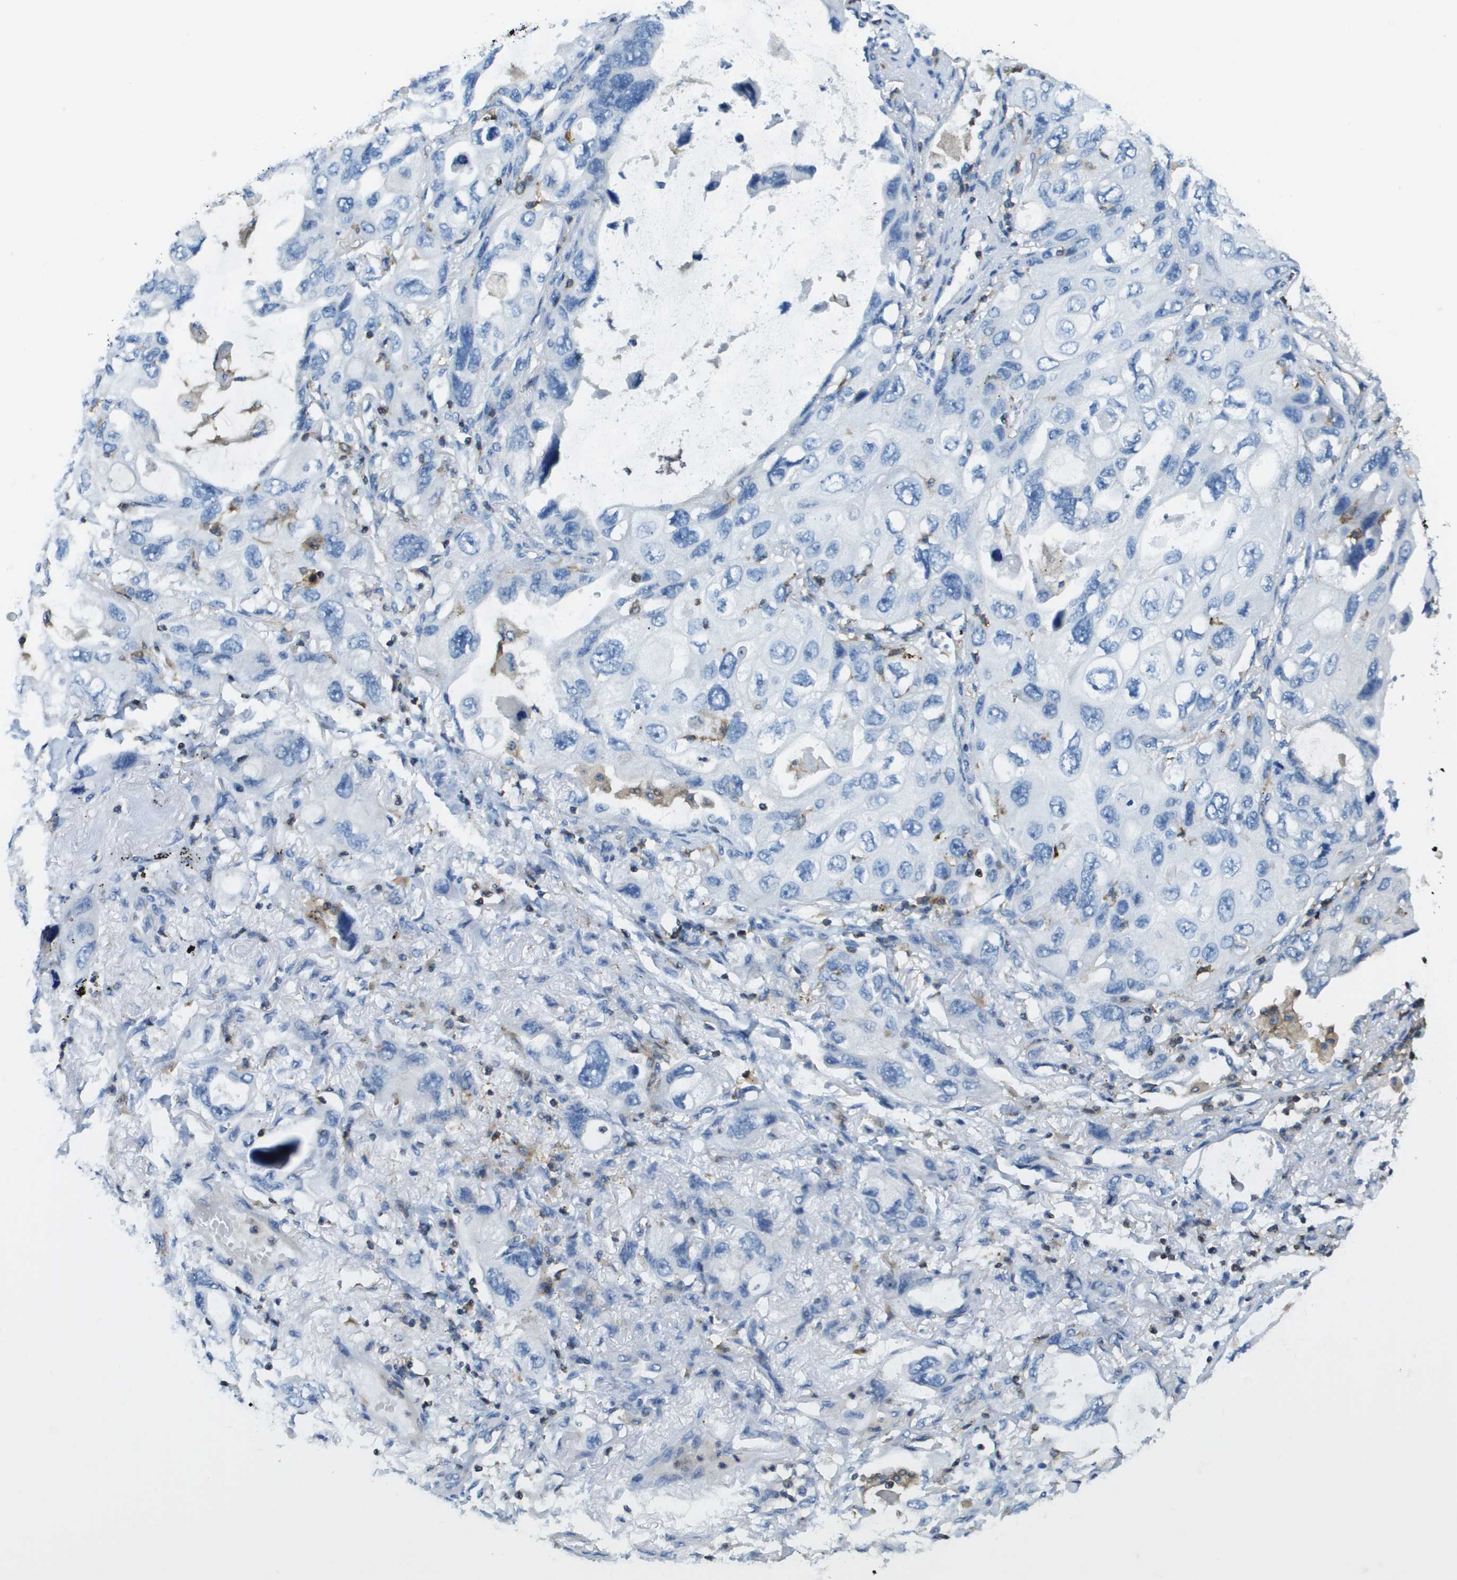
{"staining": {"intensity": "negative", "quantity": "none", "location": "none"}, "tissue": "lung cancer", "cell_type": "Tumor cells", "image_type": "cancer", "snomed": [{"axis": "morphology", "description": "Squamous cell carcinoma, NOS"}, {"axis": "topography", "description": "Lung"}], "caption": "The micrograph displays no significant positivity in tumor cells of lung cancer.", "gene": "APBB1IP", "patient": {"sex": "female", "age": 73}}